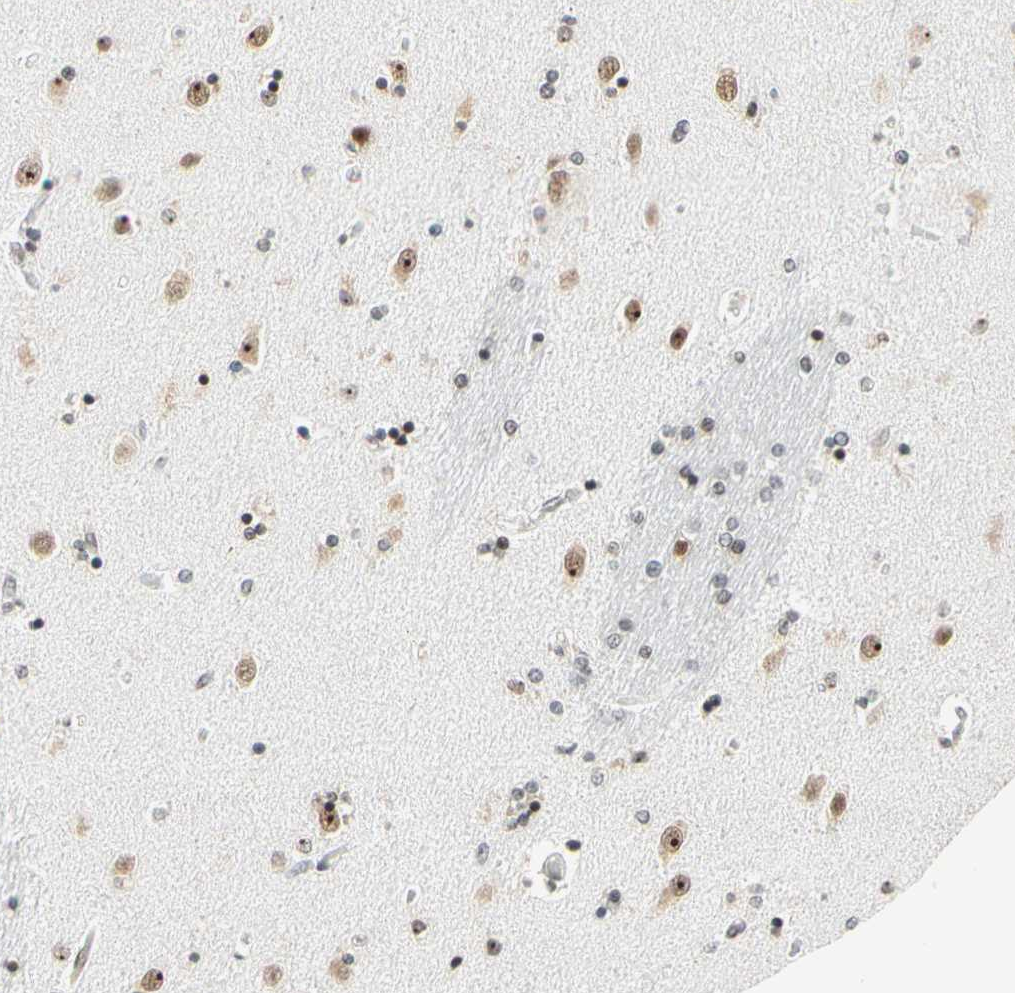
{"staining": {"intensity": "weak", "quantity": ">75%", "location": "nuclear"}, "tissue": "caudate", "cell_type": "Glial cells", "image_type": "normal", "snomed": [{"axis": "morphology", "description": "Normal tissue, NOS"}, {"axis": "topography", "description": "Lateral ventricle wall"}], "caption": "IHC of benign caudate exhibits low levels of weak nuclear expression in approximately >75% of glial cells.", "gene": "ZSCAN16", "patient": {"sex": "female", "age": 54}}